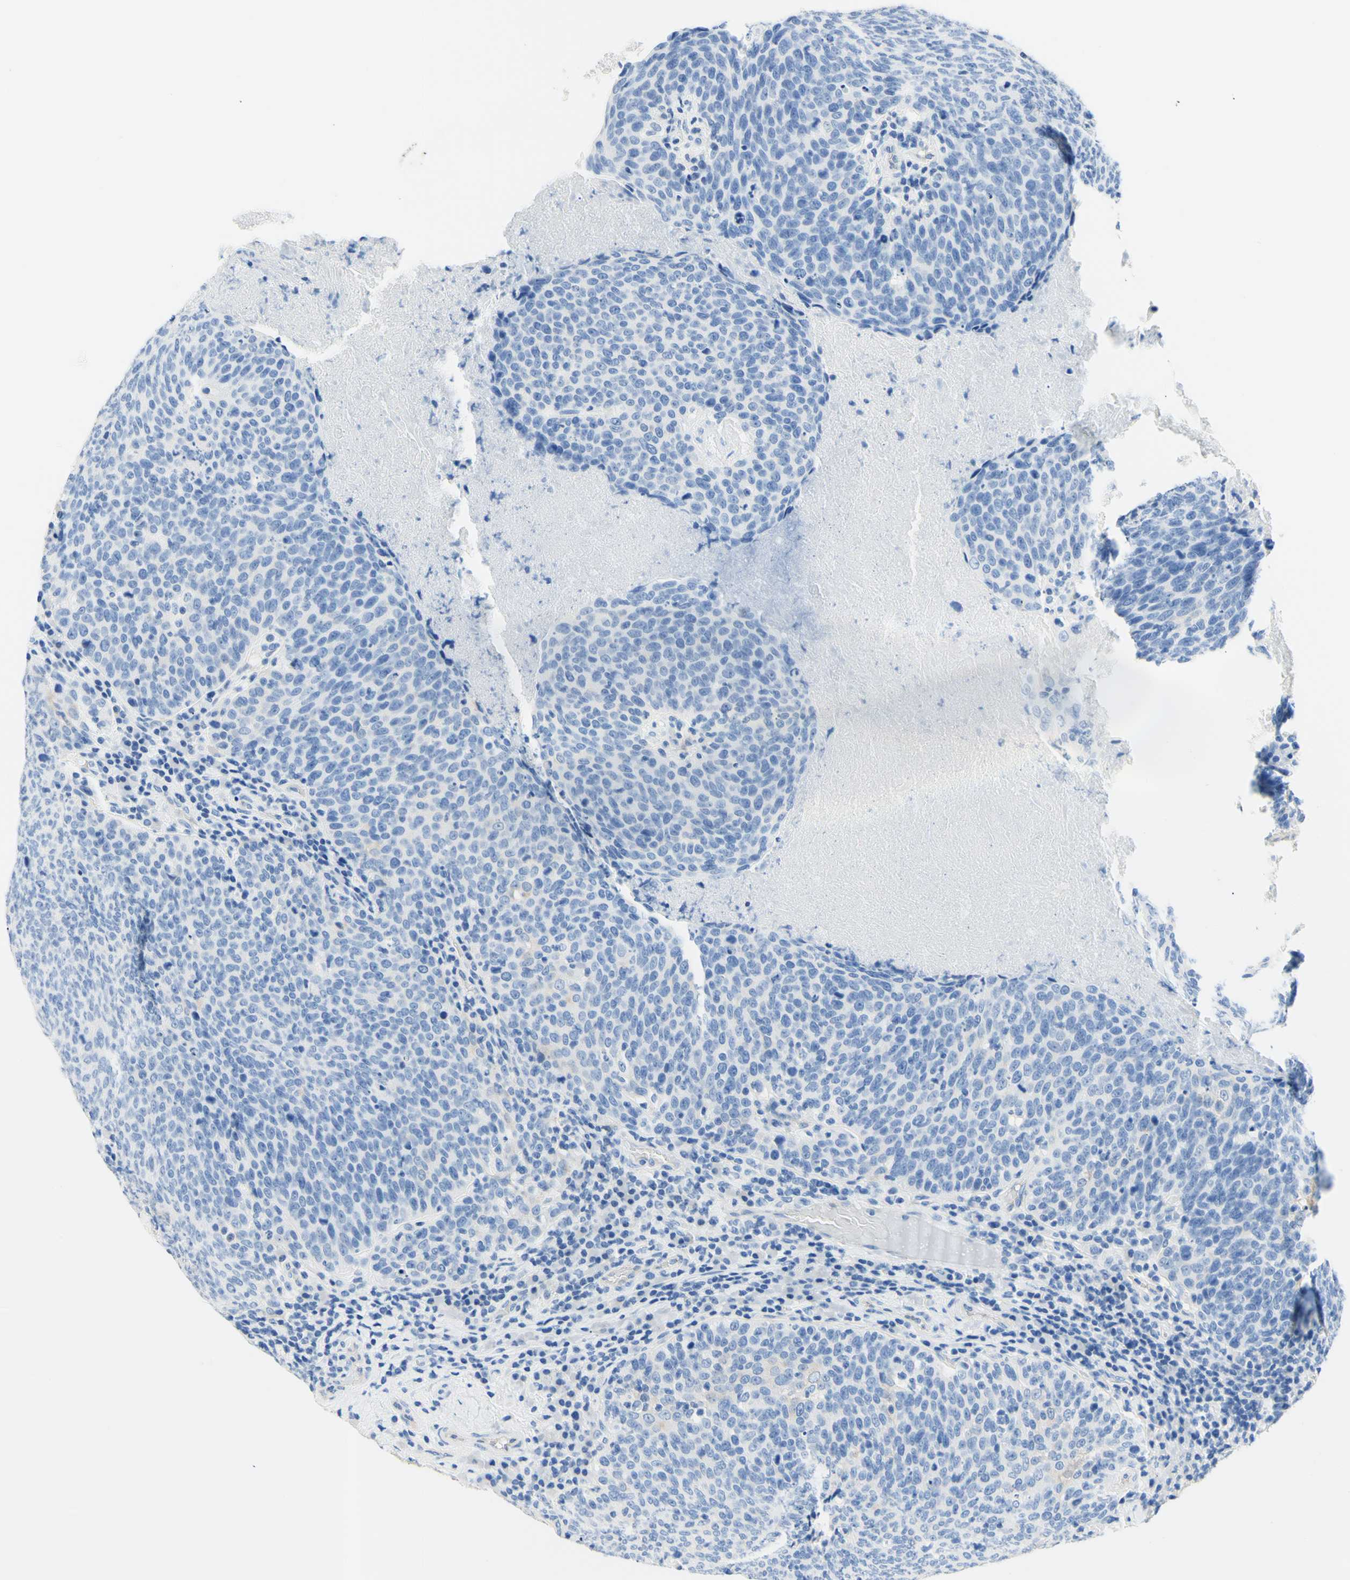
{"staining": {"intensity": "negative", "quantity": "none", "location": "none"}, "tissue": "head and neck cancer", "cell_type": "Tumor cells", "image_type": "cancer", "snomed": [{"axis": "morphology", "description": "Squamous cell carcinoma, NOS"}, {"axis": "morphology", "description": "Squamous cell carcinoma, metastatic, NOS"}, {"axis": "topography", "description": "Lymph node"}, {"axis": "topography", "description": "Head-Neck"}], "caption": "A high-resolution micrograph shows immunohistochemistry (IHC) staining of metastatic squamous cell carcinoma (head and neck), which displays no significant expression in tumor cells. (IHC, brightfield microscopy, high magnification).", "gene": "HPCA", "patient": {"sex": "male", "age": 62}}